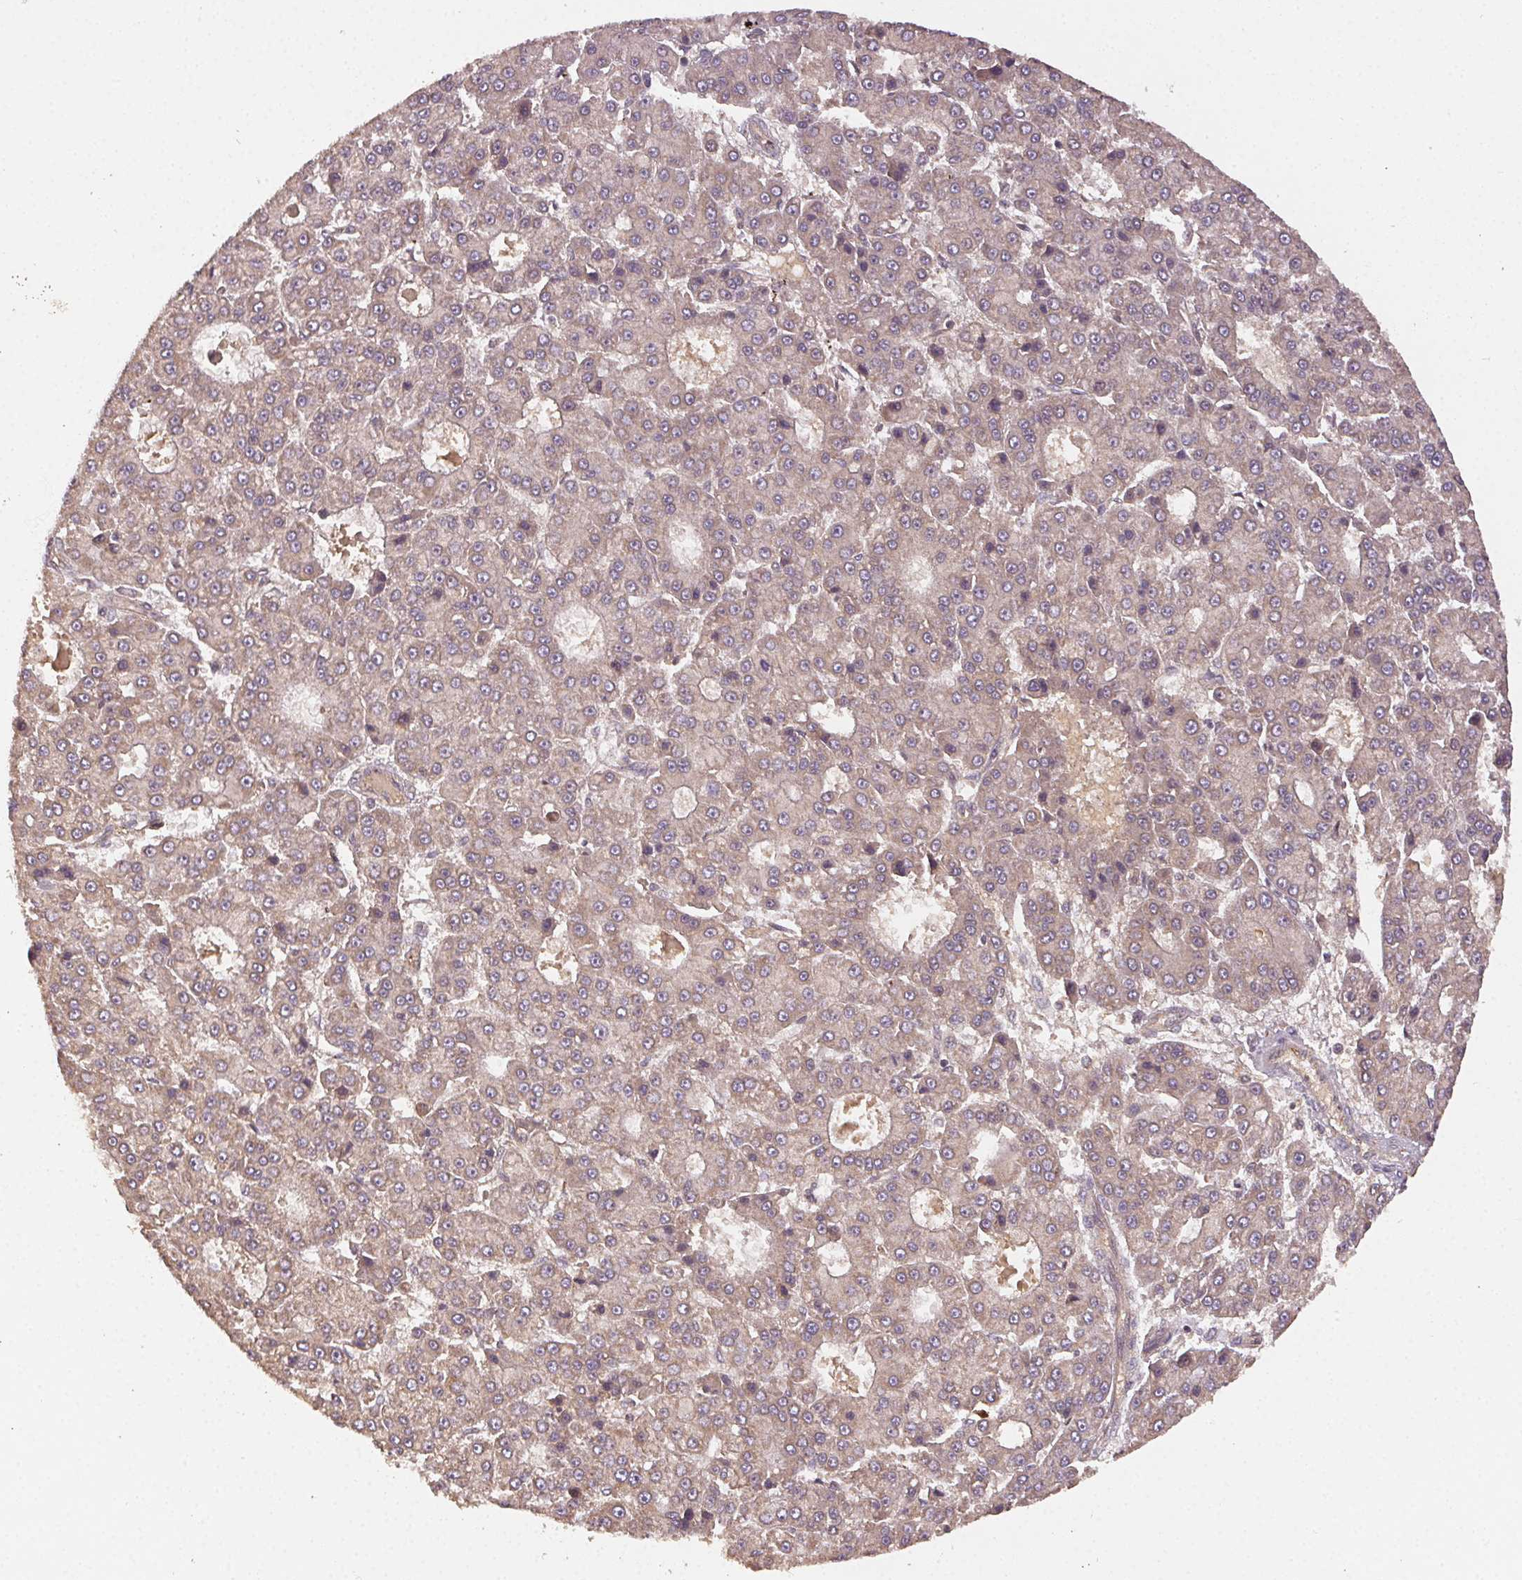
{"staining": {"intensity": "weak", "quantity": ">75%", "location": "cytoplasmic/membranous"}, "tissue": "liver cancer", "cell_type": "Tumor cells", "image_type": "cancer", "snomed": [{"axis": "morphology", "description": "Carcinoma, Hepatocellular, NOS"}, {"axis": "topography", "description": "Liver"}], "caption": "Weak cytoplasmic/membranous protein positivity is appreciated in about >75% of tumor cells in hepatocellular carcinoma (liver).", "gene": "RALA", "patient": {"sex": "male", "age": 70}}